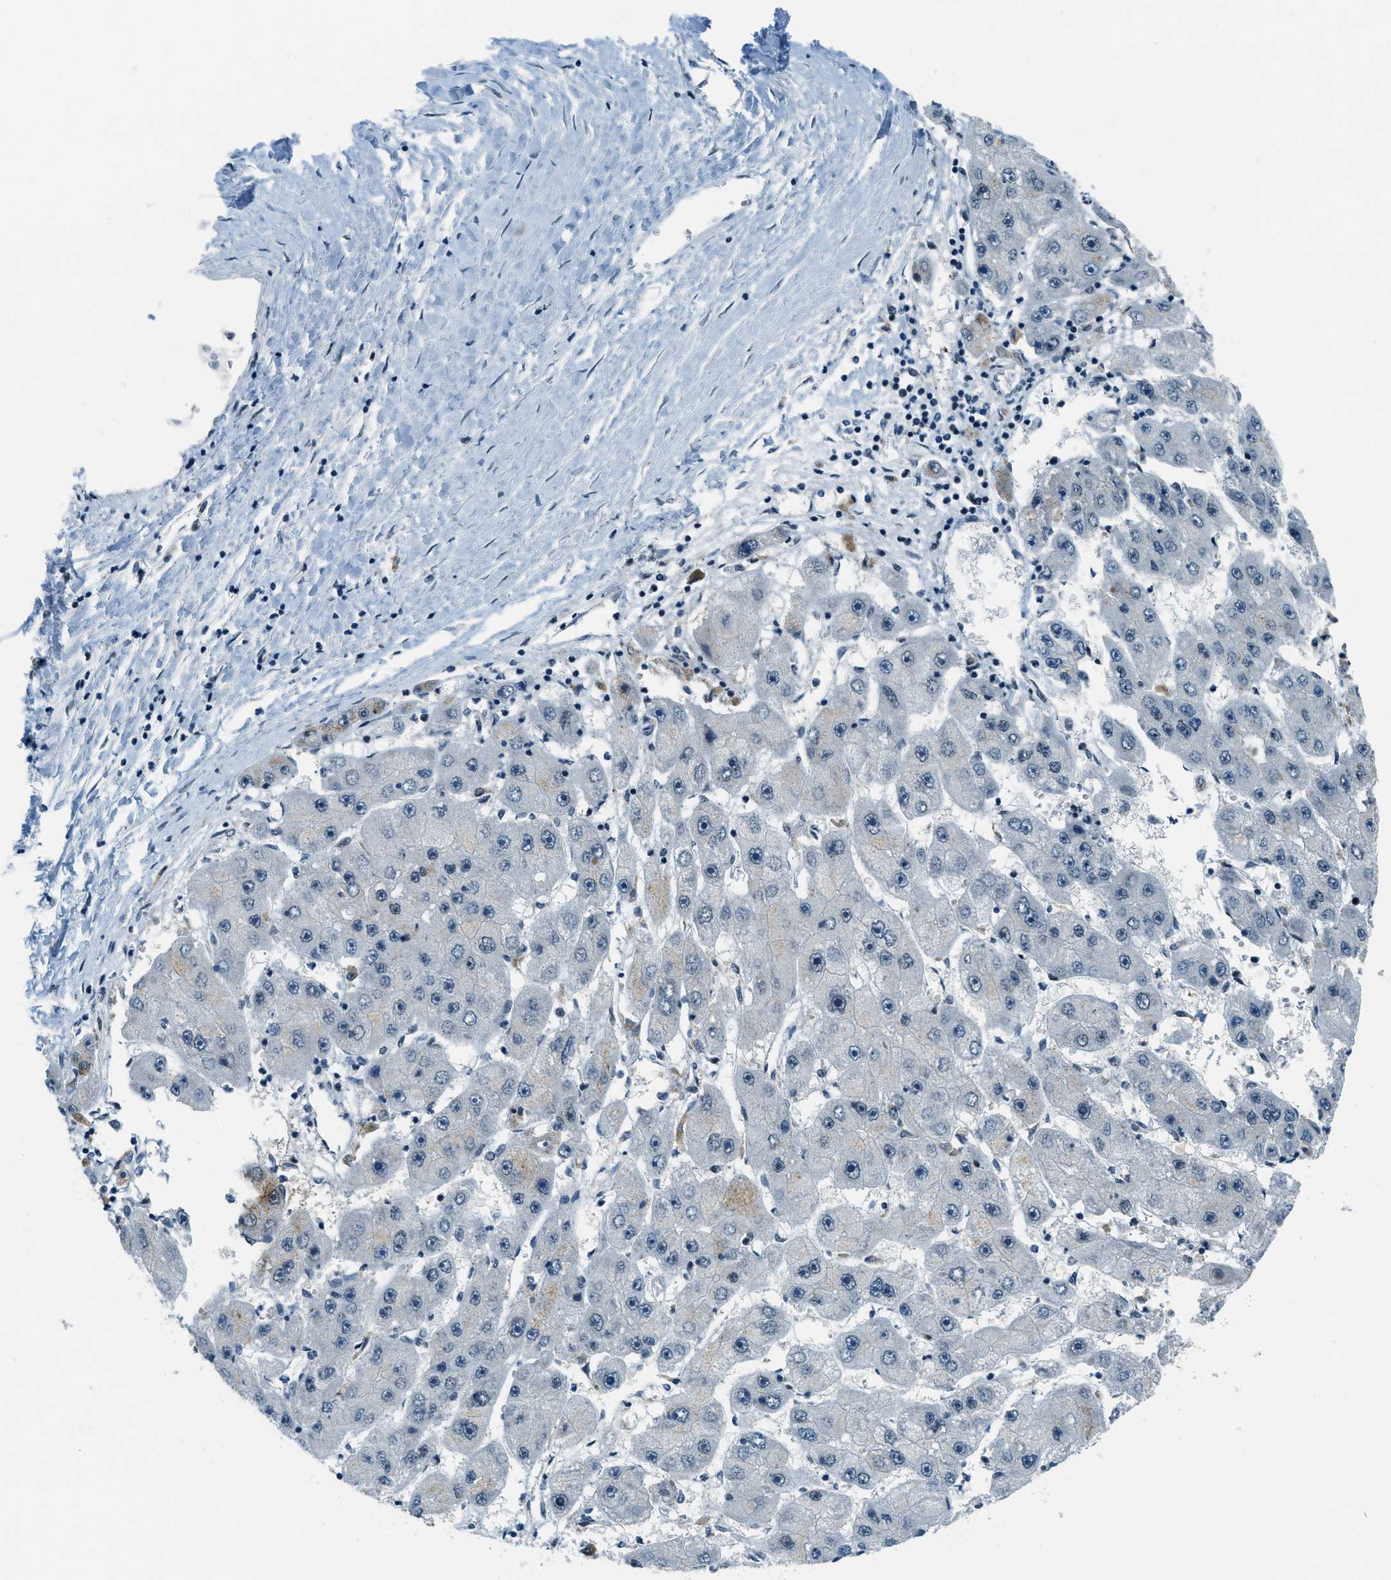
{"staining": {"intensity": "negative", "quantity": "none", "location": "none"}, "tissue": "liver cancer", "cell_type": "Tumor cells", "image_type": "cancer", "snomed": [{"axis": "morphology", "description": "Carcinoma, Hepatocellular, NOS"}, {"axis": "topography", "description": "Liver"}], "caption": "Tumor cells show no significant expression in hepatocellular carcinoma (liver). (DAB IHC with hematoxylin counter stain).", "gene": "KLF6", "patient": {"sex": "female", "age": 61}}